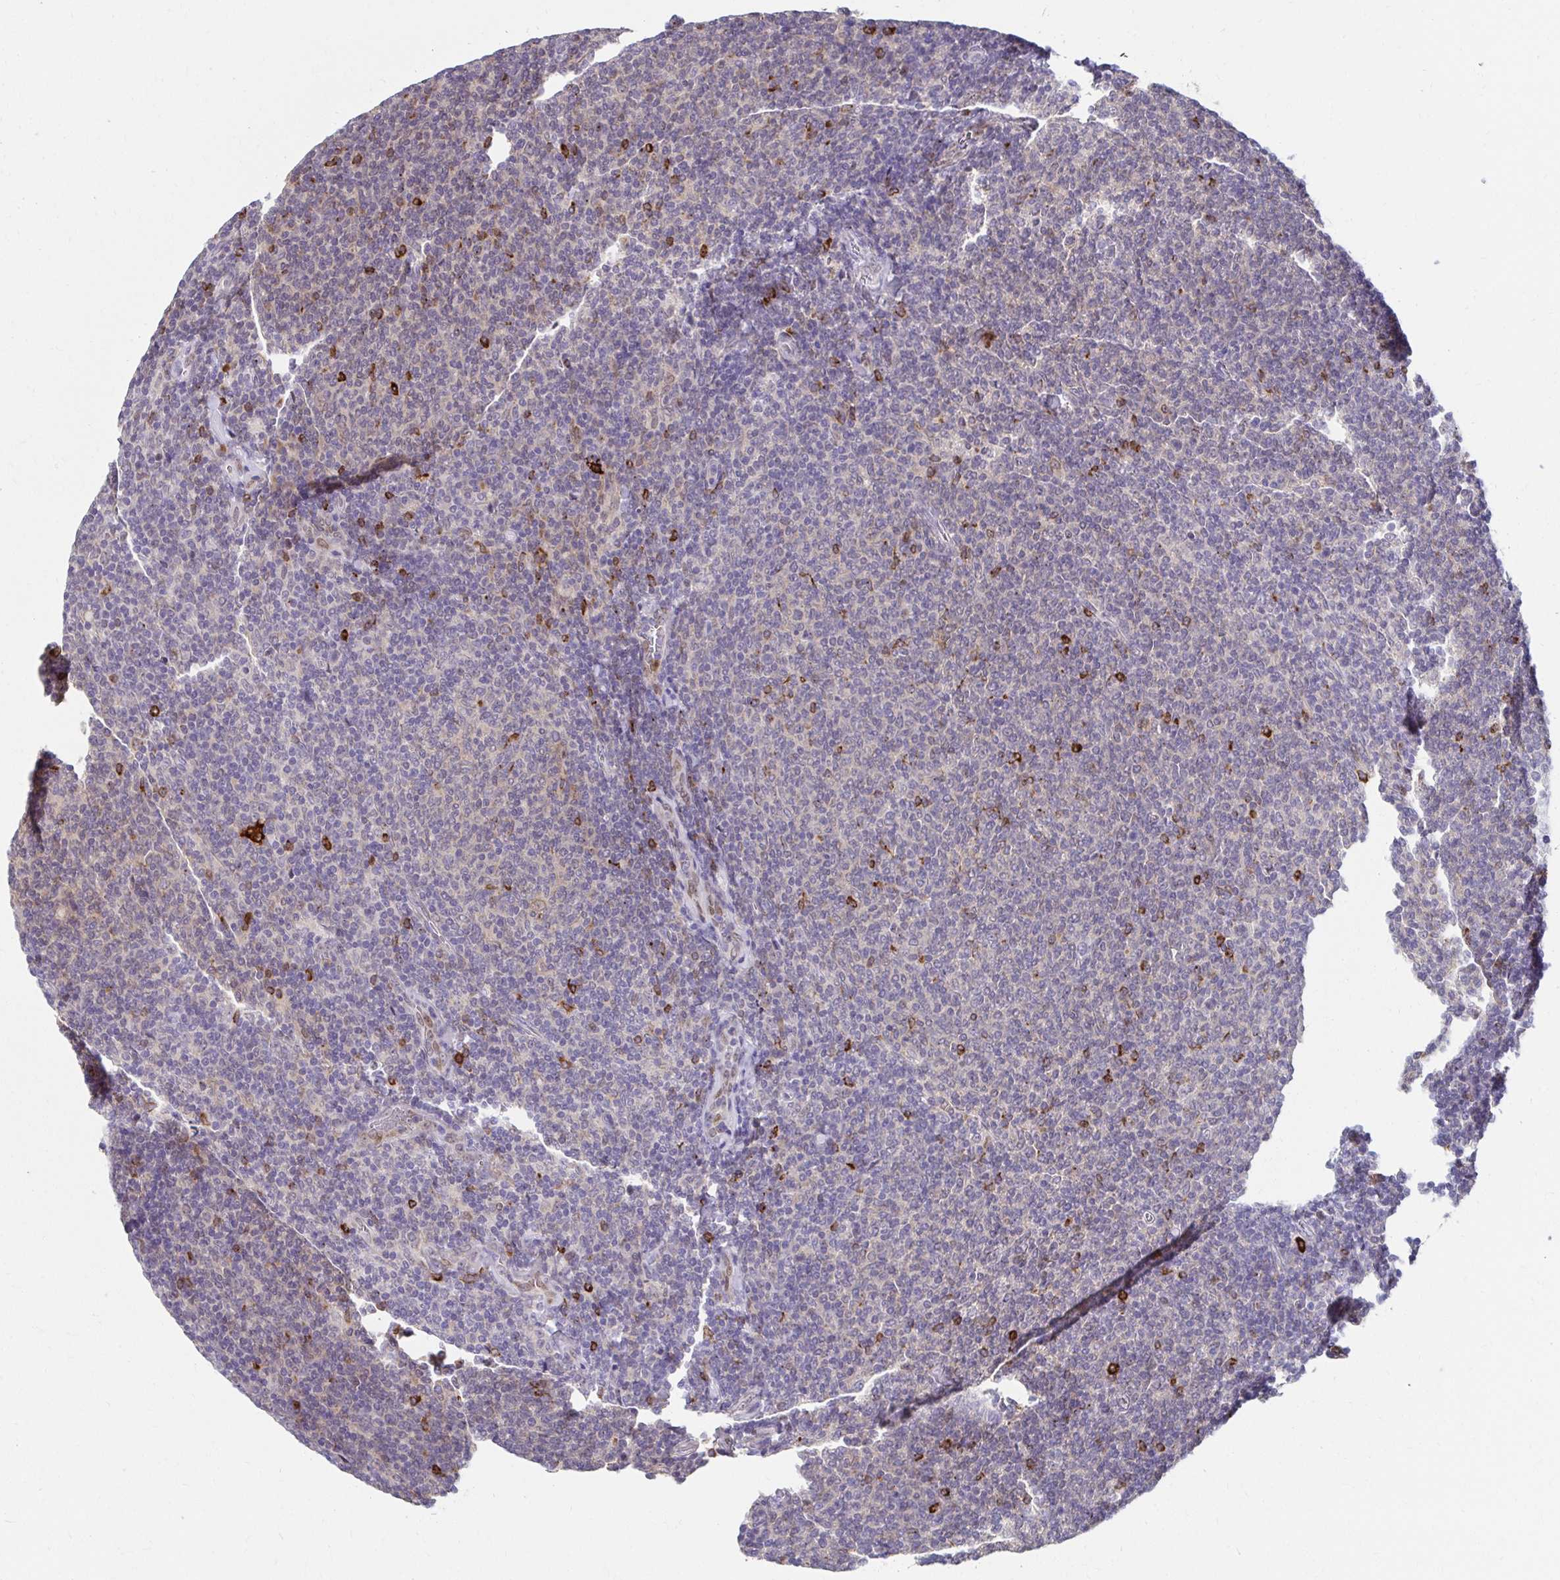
{"staining": {"intensity": "negative", "quantity": "none", "location": "none"}, "tissue": "lymphoma", "cell_type": "Tumor cells", "image_type": "cancer", "snomed": [{"axis": "morphology", "description": "Malignant lymphoma, non-Hodgkin's type, Low grade"}, {"axis": "topography", "description": "Lymph node"}], "caption": "A high-resolution photomicrograph shows IHC staining of malignant lymphoma, non-Hodgkin's type (low-grade), which shows no significant staining in tumor cells.", "gene": "PADI2", "patient": {"sex": "male", "age": 52}}